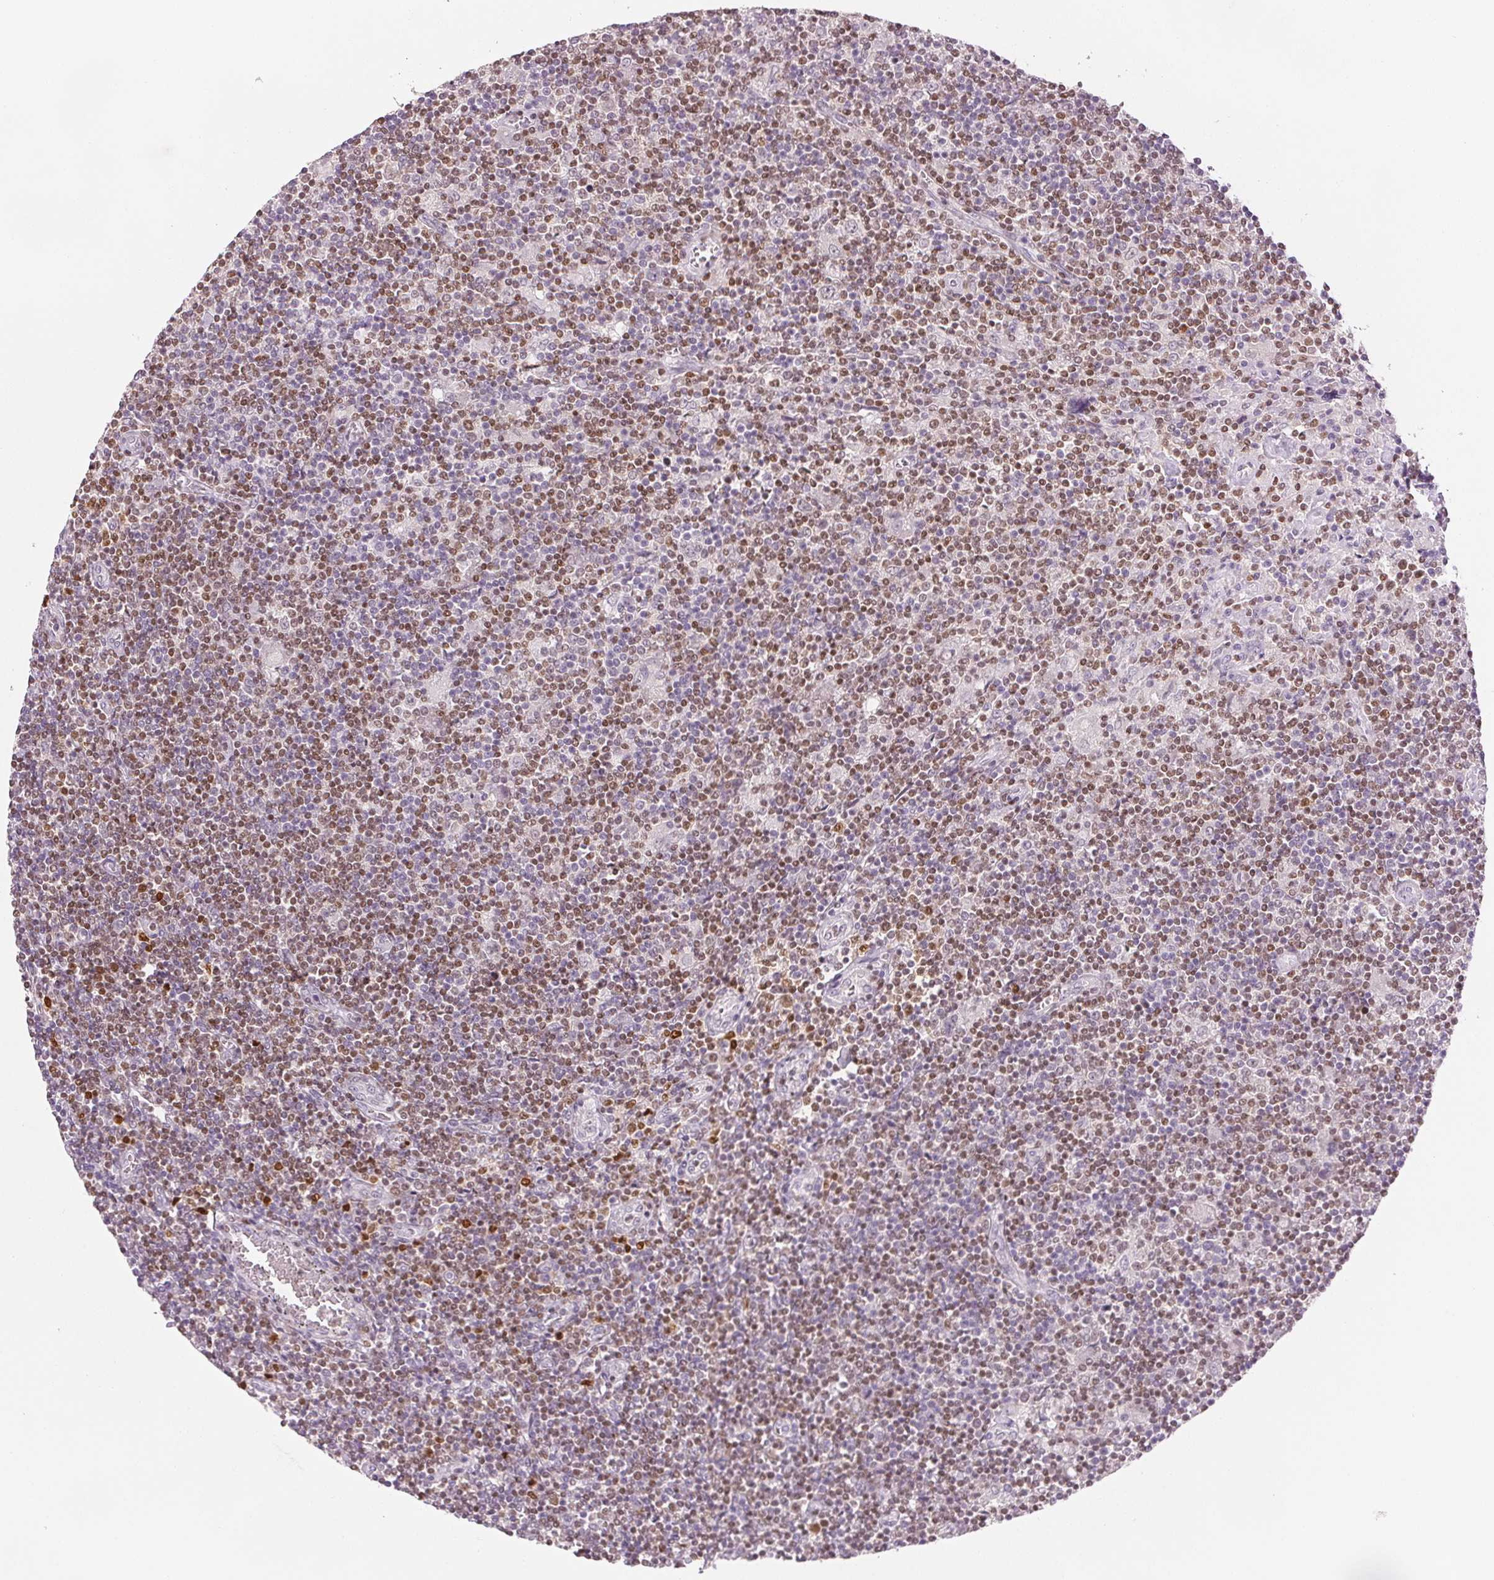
{"staining": {"intensity": "negative", "quantity": "none", "location": "none"}, "tissue": "lymphoma", "cell_type": "Tumor cells", "image_type": "cancer", "snomed": [{"axis": "morphology", "description": "Hodgkin's disease, NOS"}, {"axis": "topography", "description": "Lymph node"}], "caption": "IHC of Hodgkin's disease exhibits no positivity in tumor cells.", "gene": "RUNX2", "patient": {"sex": "male", "age": 40}}